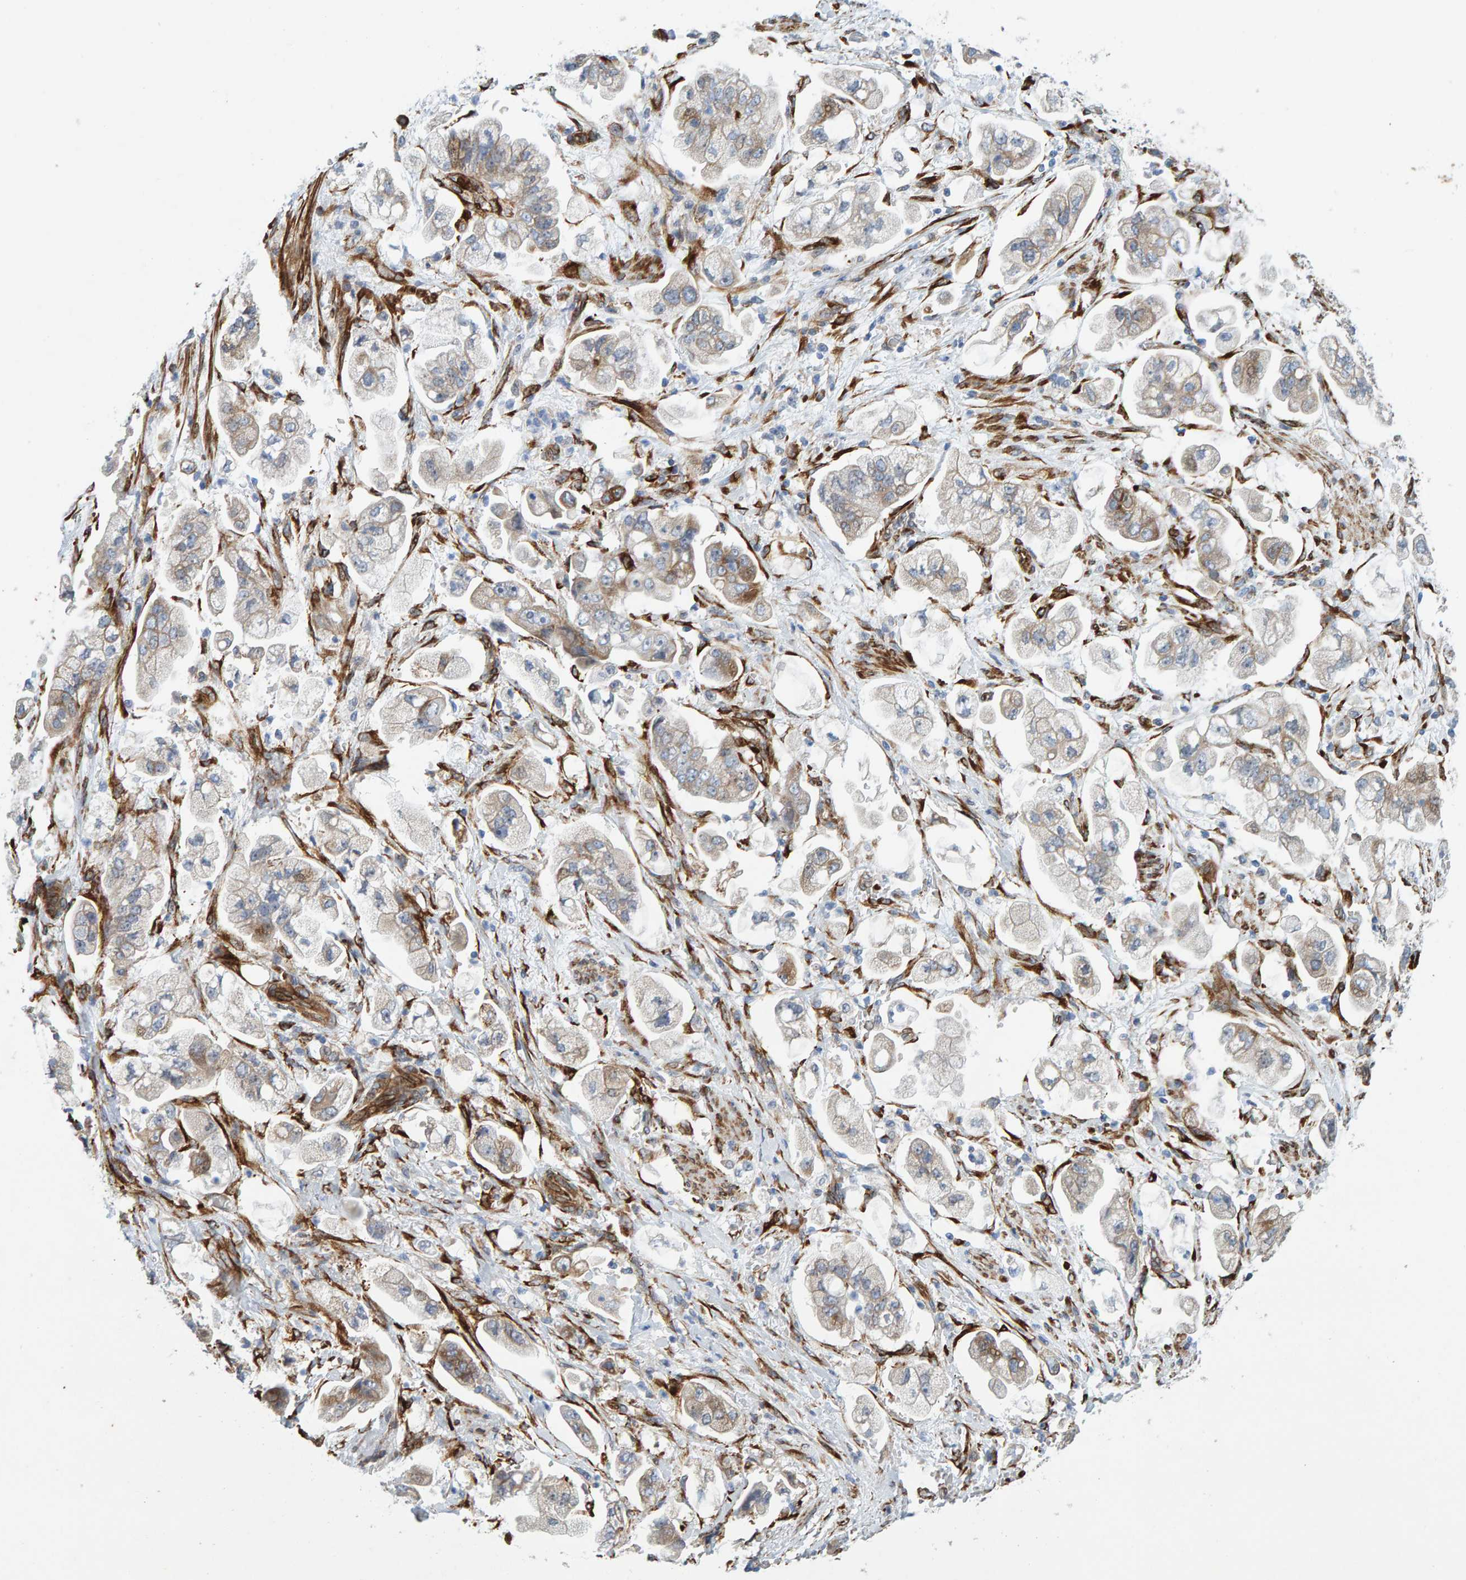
{"staining": {"intensity": "moderate", "quantity": "<25%", "location": "cytoplasmic/membranous"}, "tissue": "stomach cancer", "cell_type": "Tumor cells", "image_type": "cancer", "snomed": [{"axis": "morphology", "description": "Adenocarcinoma, NOS"}, {"axis": "topography", "description": "Stomach"}], "caption": "The micrograph exhibits a brown stain indicating the presence of a protein in the cytoplasmic/membranous of tumor cells in stomach adenocarcinoma.", "gene": "MMP16", "patient": {"sex": "male", "age": 62}}